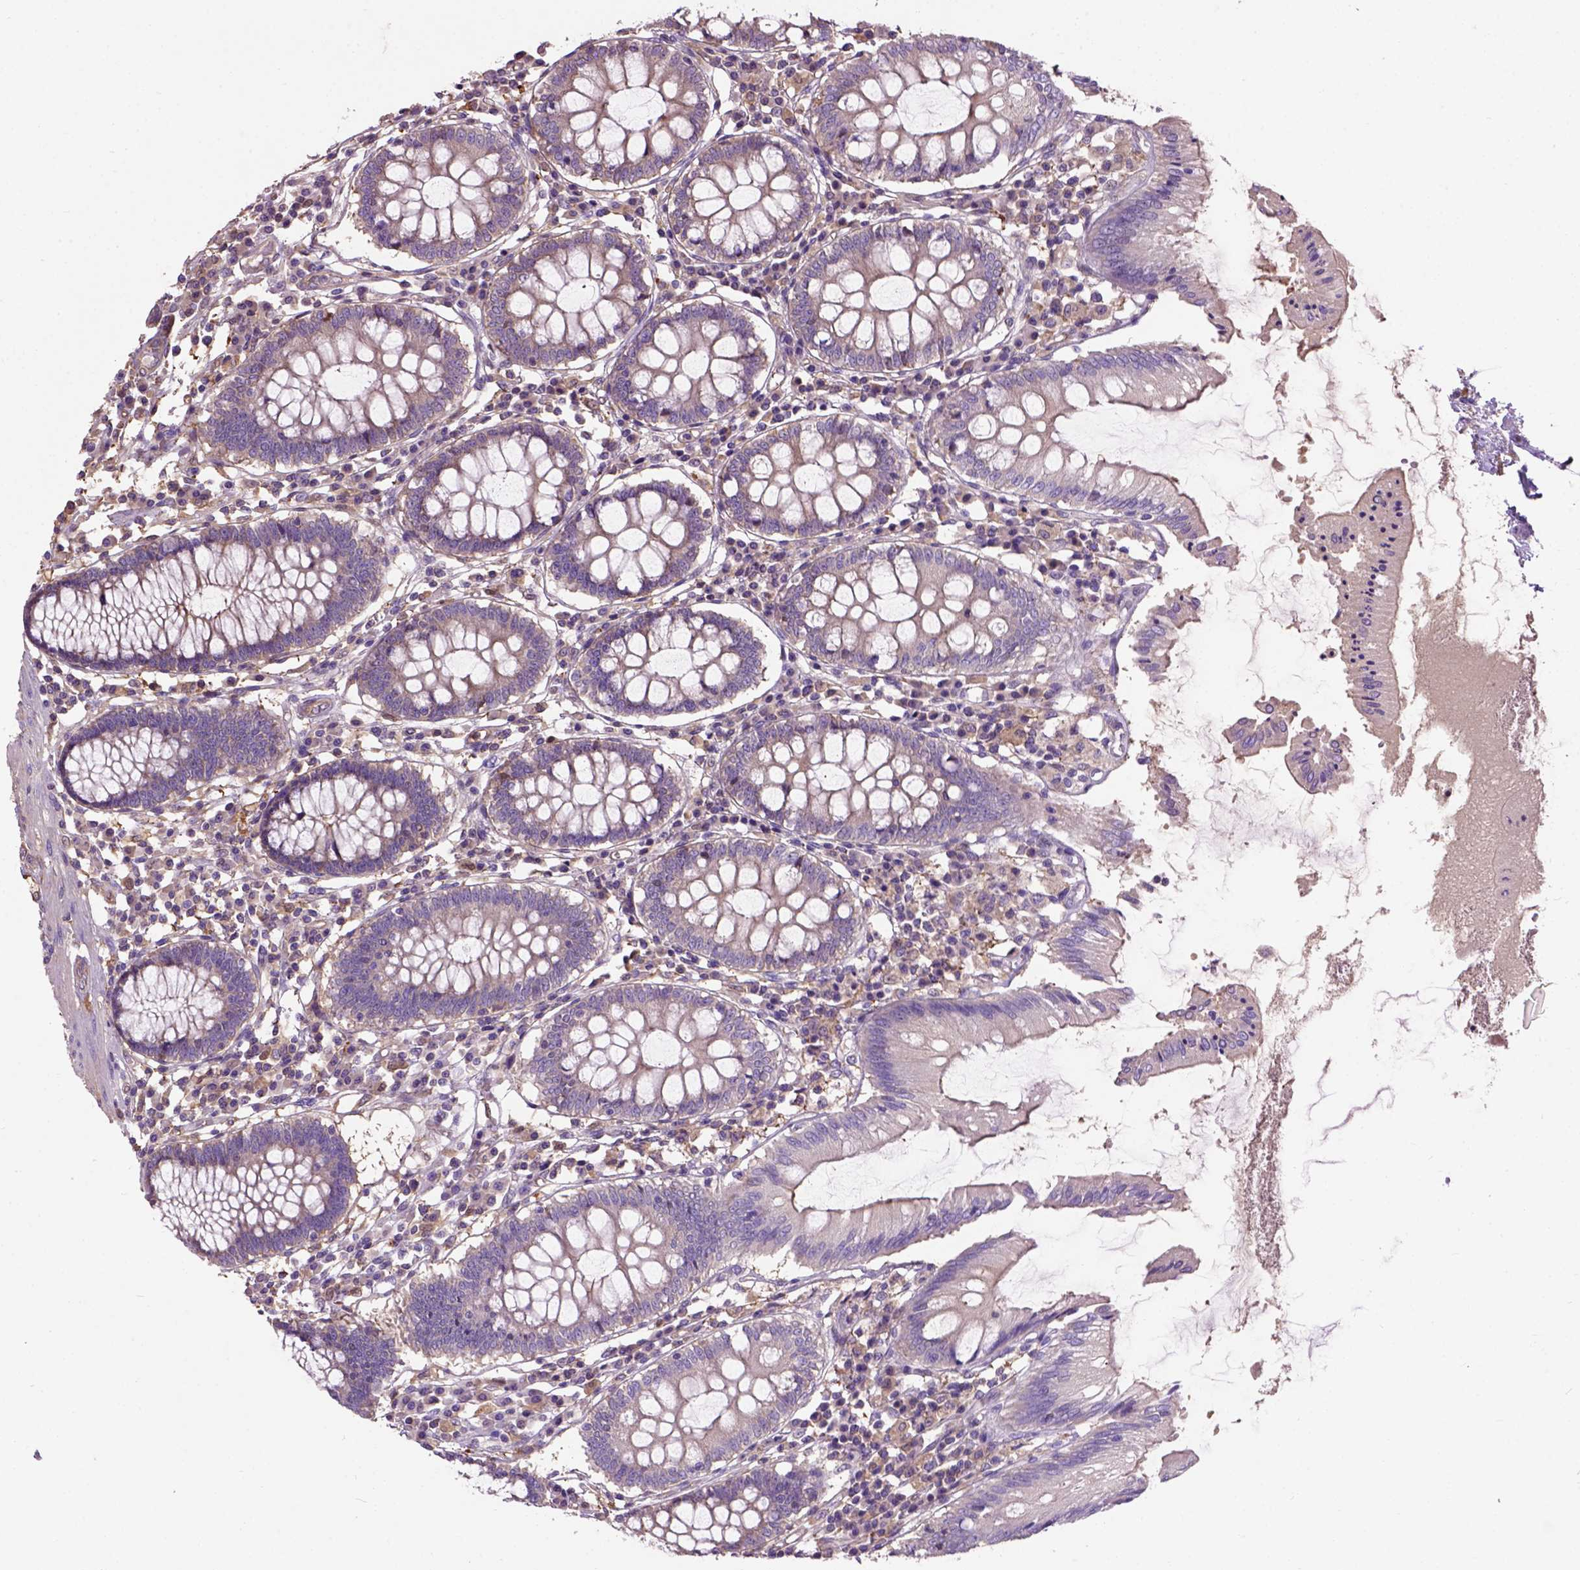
{"staining": {"intensity": "moderate", "quantity": ">75%", "location": "cytoplasmic/membranous"}, "tissue": "colon", "cell_type": "Endothelial cells", "image_type": "normal", "snomed": [{"axis": "morphology", "description": "Normal tissue, NOS"}, {"axis": "morphology", "description": "Adenocarcinoma, NOS"}, {"axis": "topography", "description": "Colon"}], "caption": "This is a micrograph of immunohistochemistry (IHC) staining of normal colon, which shows moderate expression in the cytoplasmic/membranous of endothelial cells.", "gene": "SEMA4F", "patient": {"sex": "male", "age": 83}}